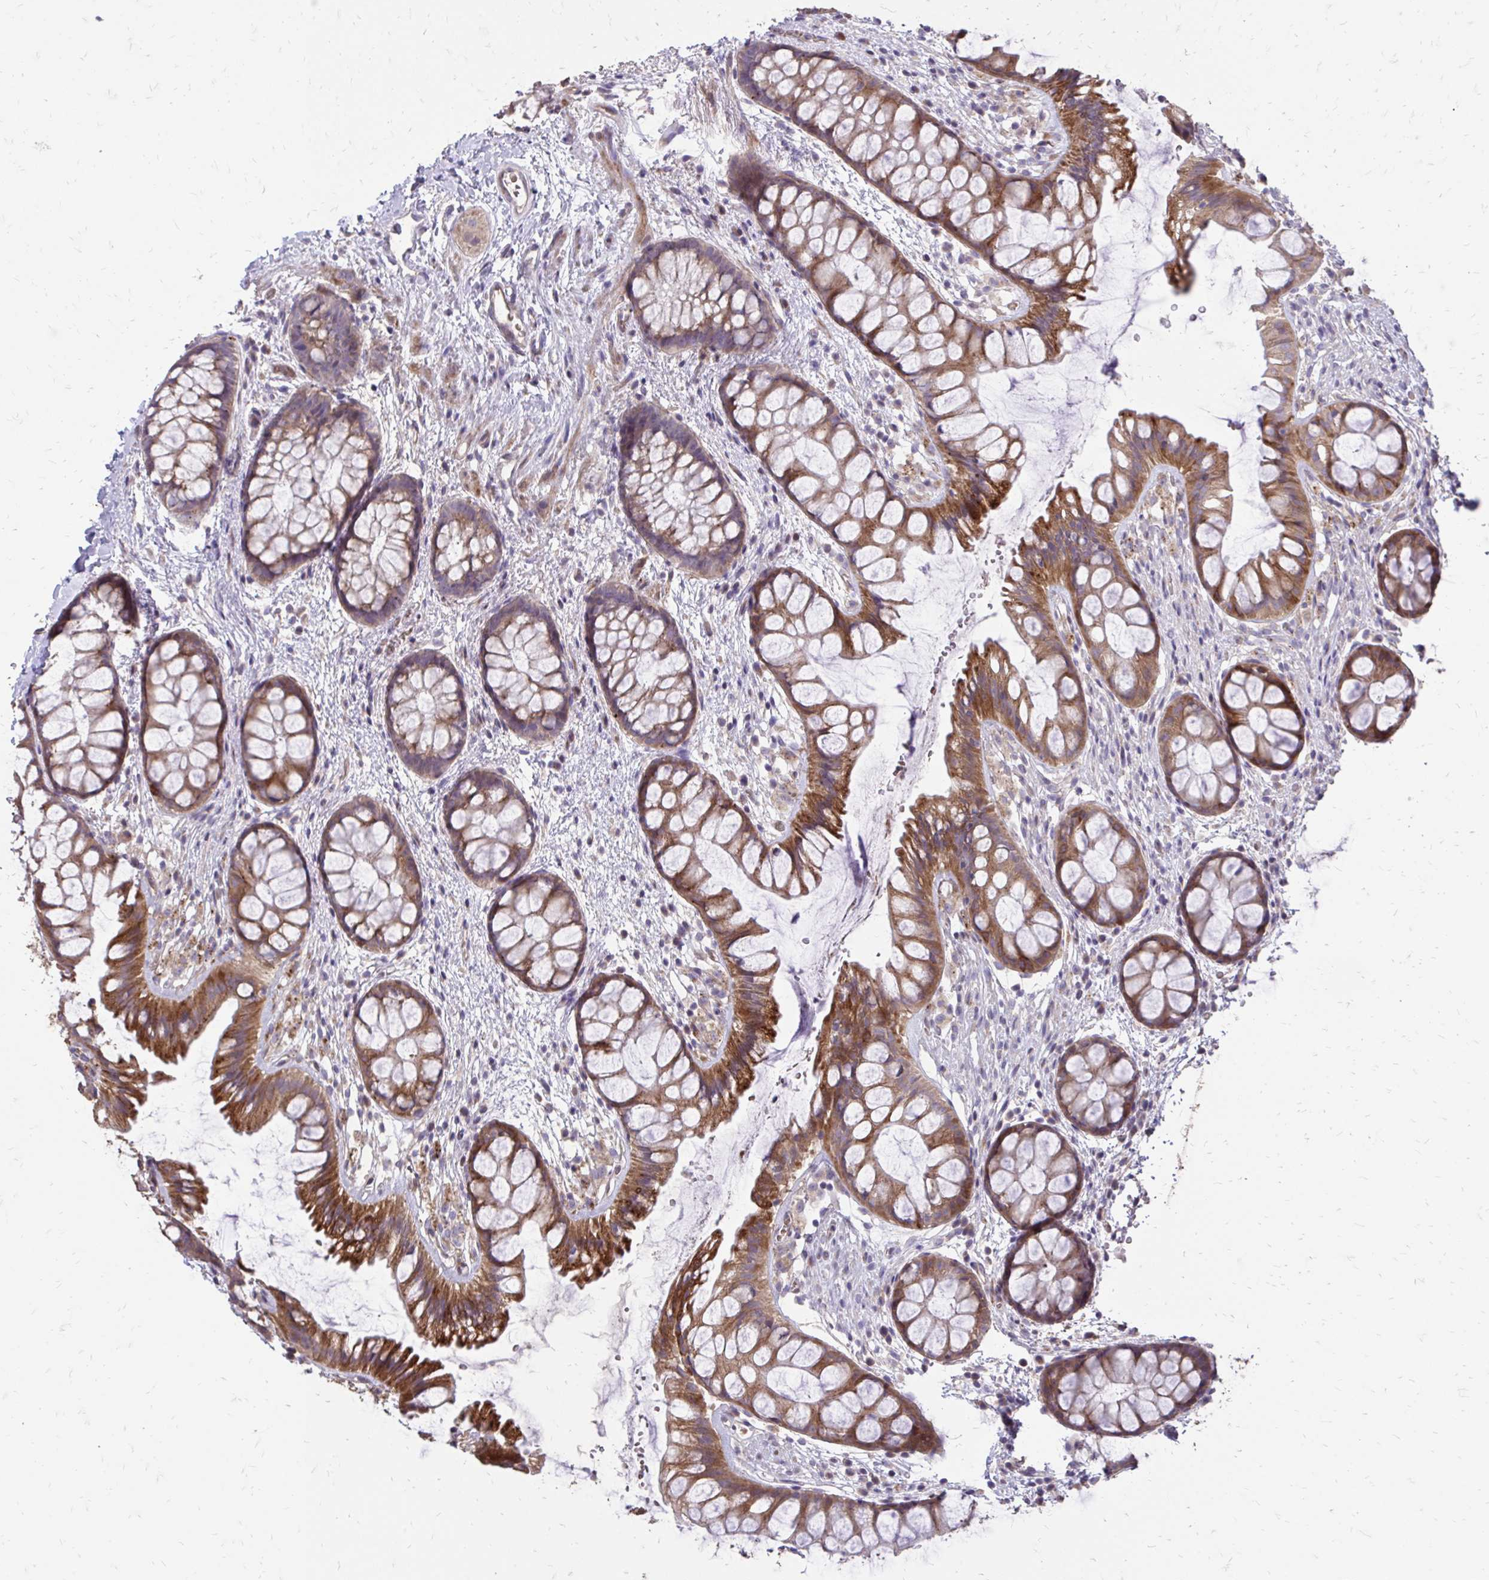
{"staining": {"intensity": "moderate", "quantity": ">75%", "location": "cytoplasmic/membranous"}, "tissue": "rectum", "cell_type": "Glandular cells", "image_type": "normal", "snomed": [{"axis": "morphology", "description": "Normal tissue, NOS"}, {"axis": "topography", "description": "Rectum"}], "caption": "Protein expression analysis of unremarkable rectum exhibits moderate cytoplasmic/membranous staining in about >75% of glandular cells.", "gene": "MYORG", "patient": {"sex": "female", "age": 62}}